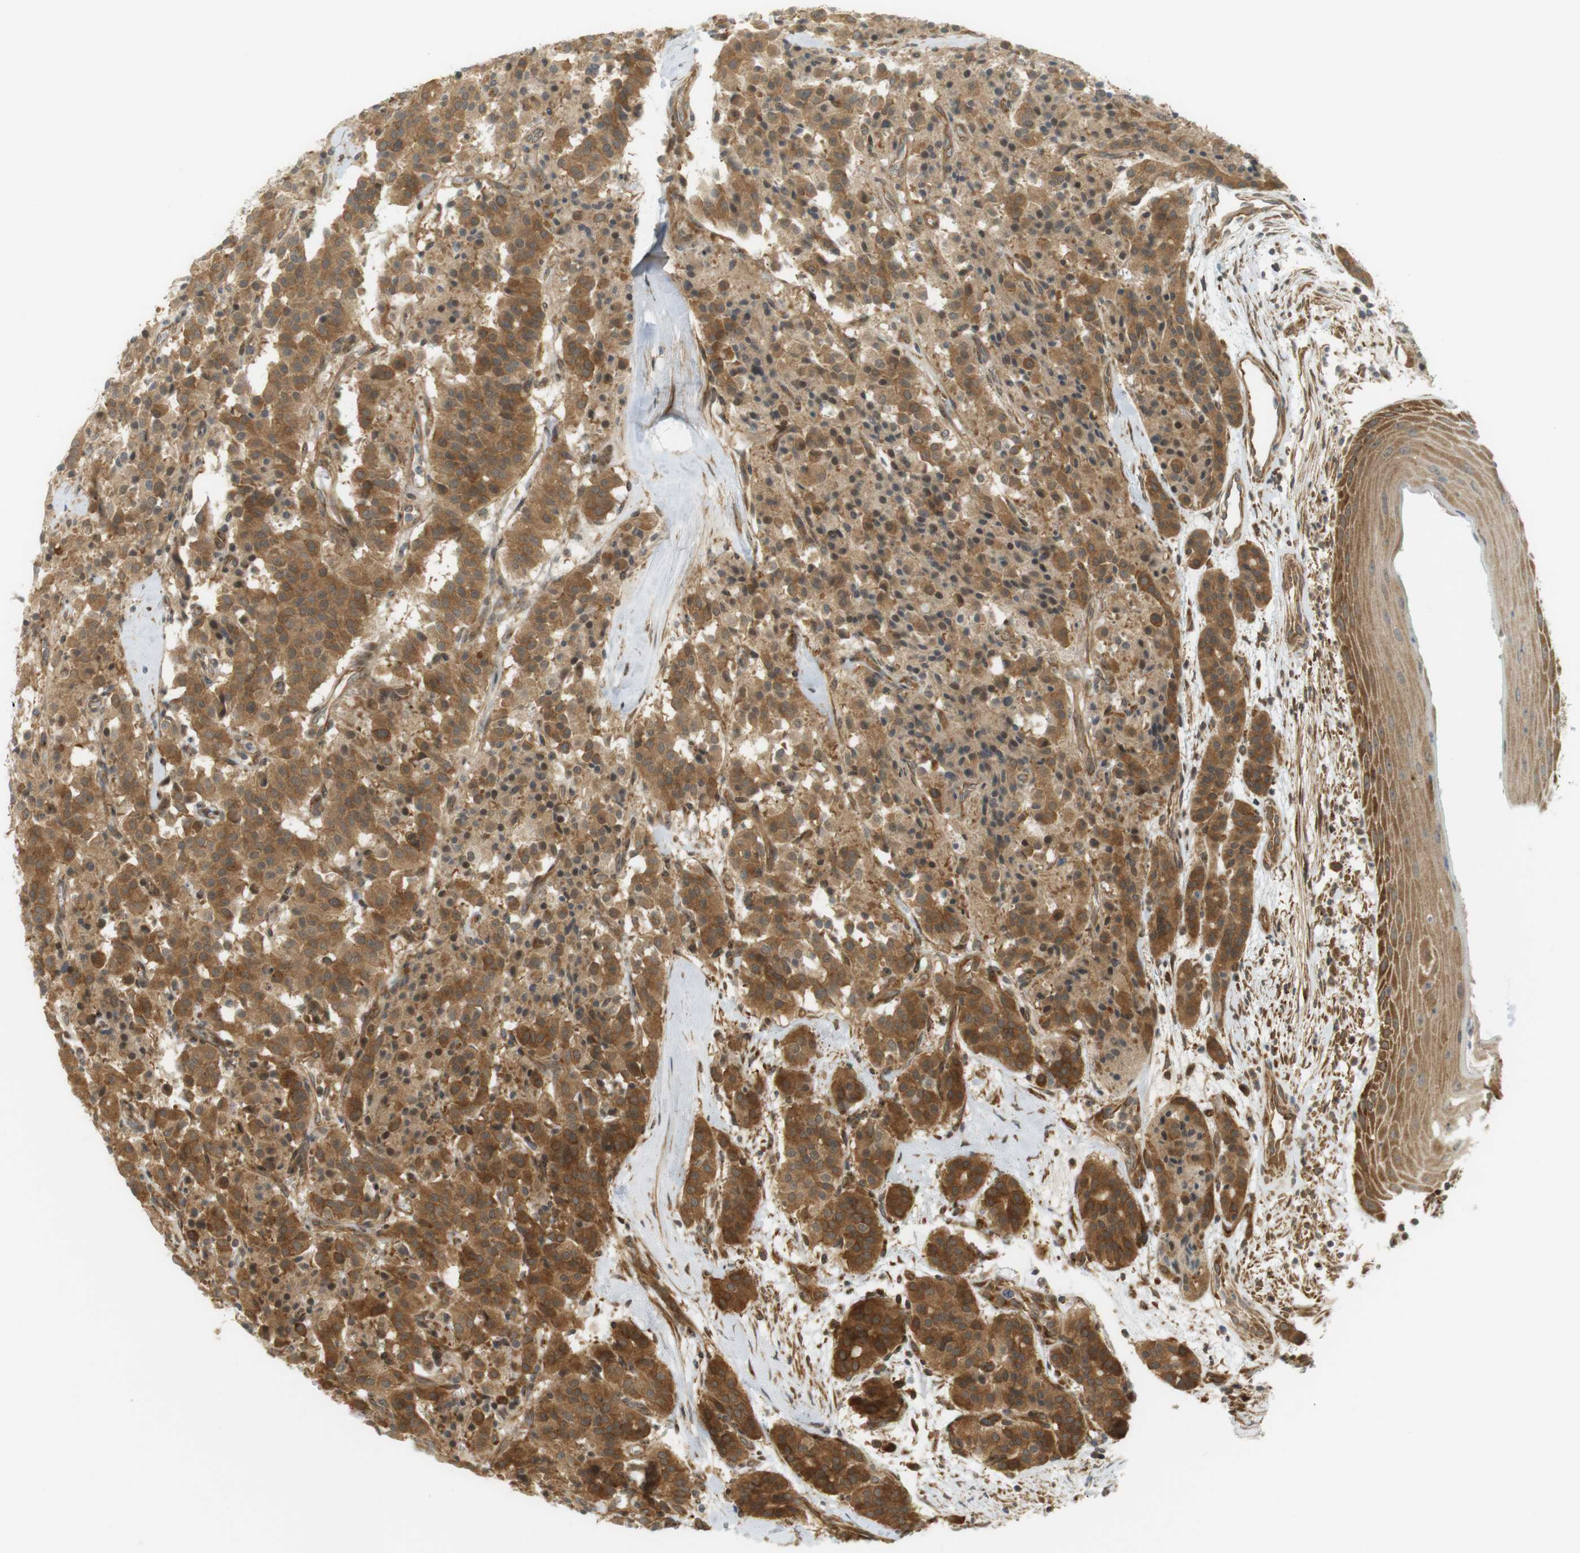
{"staining": {"intensity": "moderate", "quantity": ">75%", "location": "cytoplasmic/membranous,nuclear"}, "tissue": "carcinoid", "cell_type": "Tumor cells", "image_type": "cancer", "snomed": [{"axis": "morphology", "description": "Carcinoid, malignant, NOS"}, {"axis": "topography", "description": "Lung"}], "caption": "Immunohistochemistry (DAB) staining of malignant carcinoid reveals moderate cytoplasmic/membranous and nuclear protein staining in approximately >75% of tumor cells.", "gene": "PA2G4", "patient": {"sex": "male", "age": 30}}